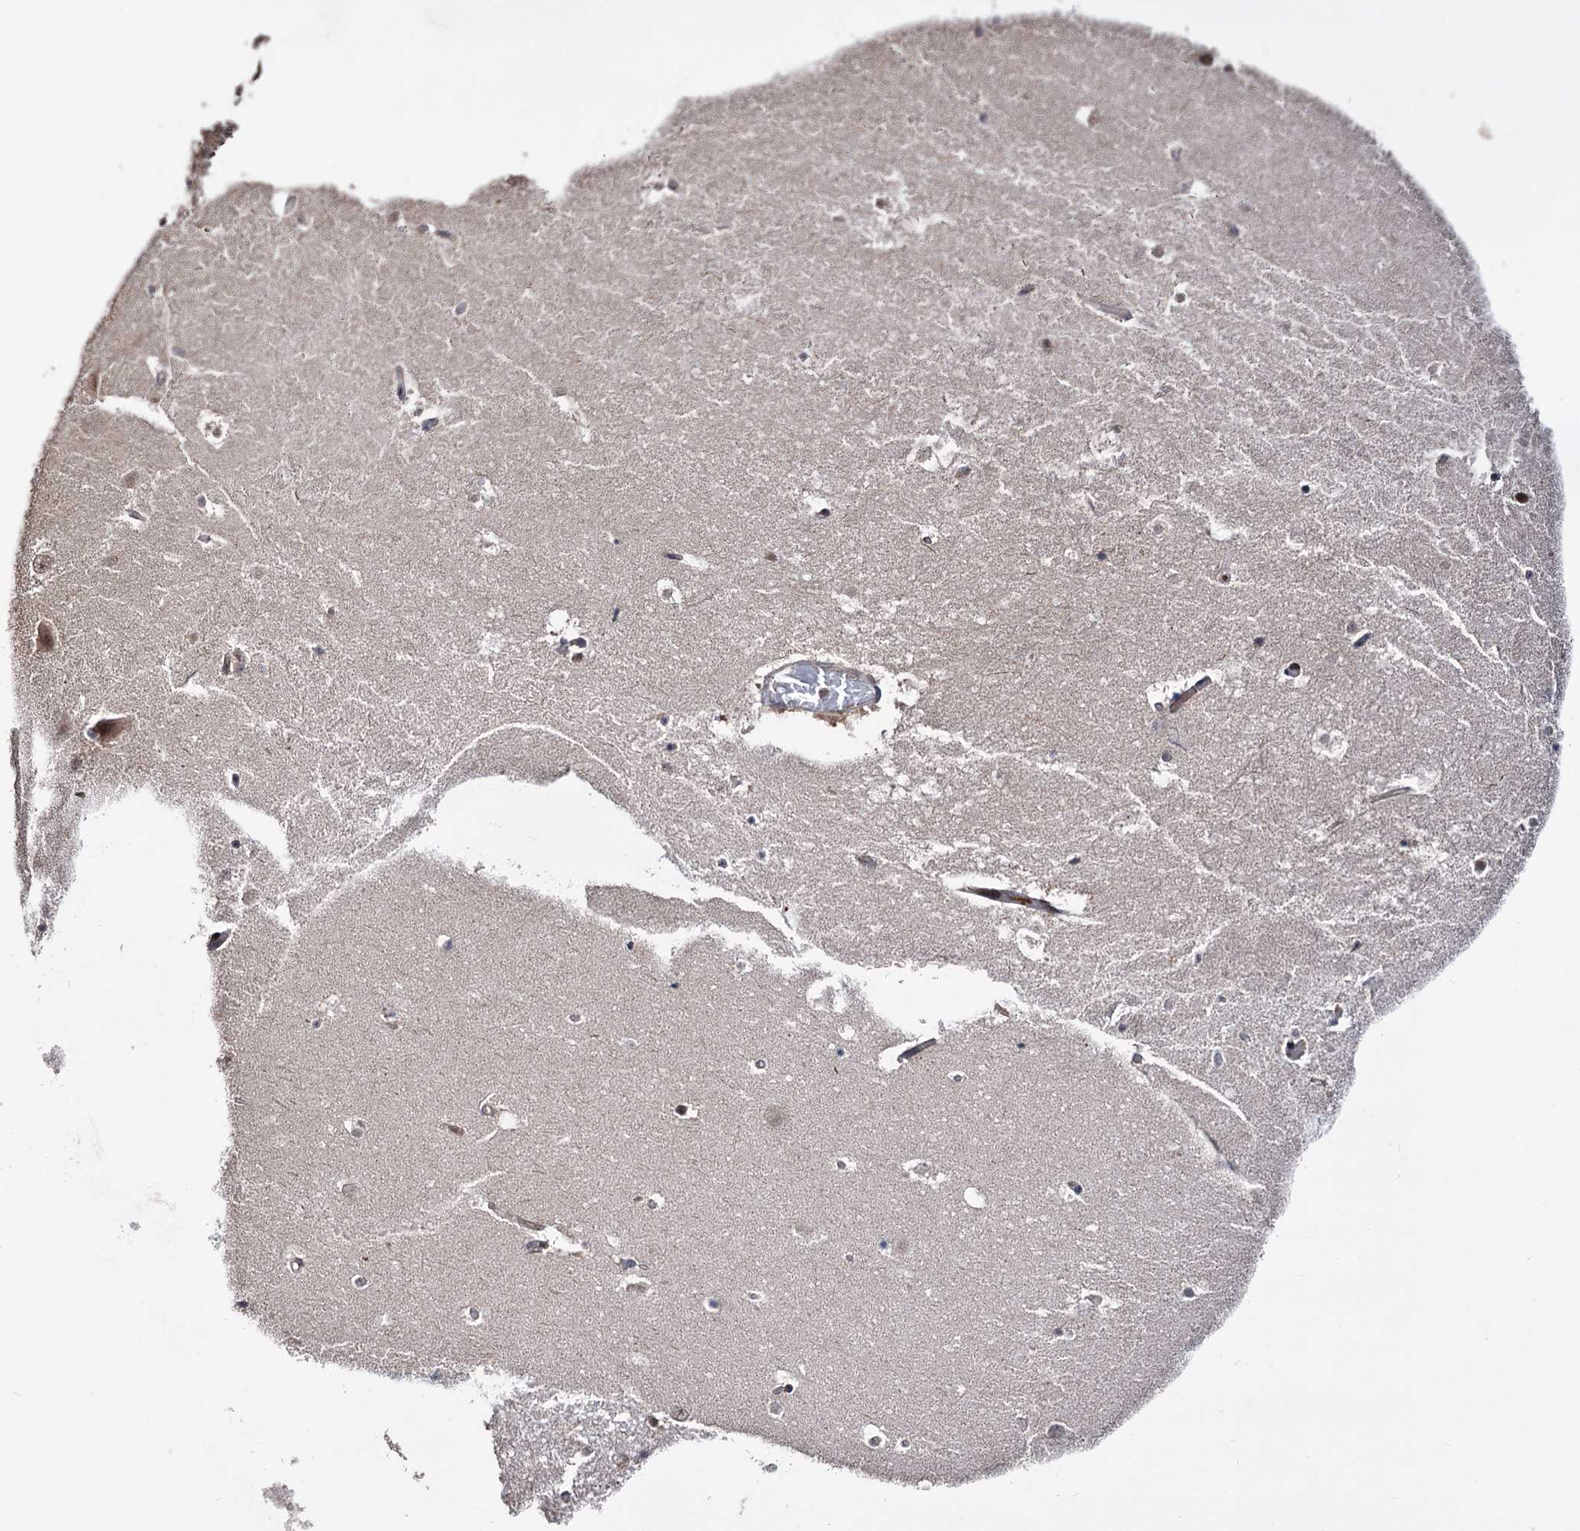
{"staining": {"intensity": "negative", "quantity": "none", "location": "none"}, "tissue": "hippocampus", "cell_type": "Glial cells", "image_type": "normal", "snomed": [{"axis": "morphology", "description": "Normal tissue, NOS"}, {"axis": "topography", "description": "Hippocampus"}], "caption": "Immunohistochemical staining of benign human hippocampus reveals no significant staining in glial cells. (DAB (3,3'-diaminobenzidine) immunohistochemistry (IHC) with hematoxylin counter stain).", "gene": "KLF5", "patient": {"sex": "female", "age": 52}}